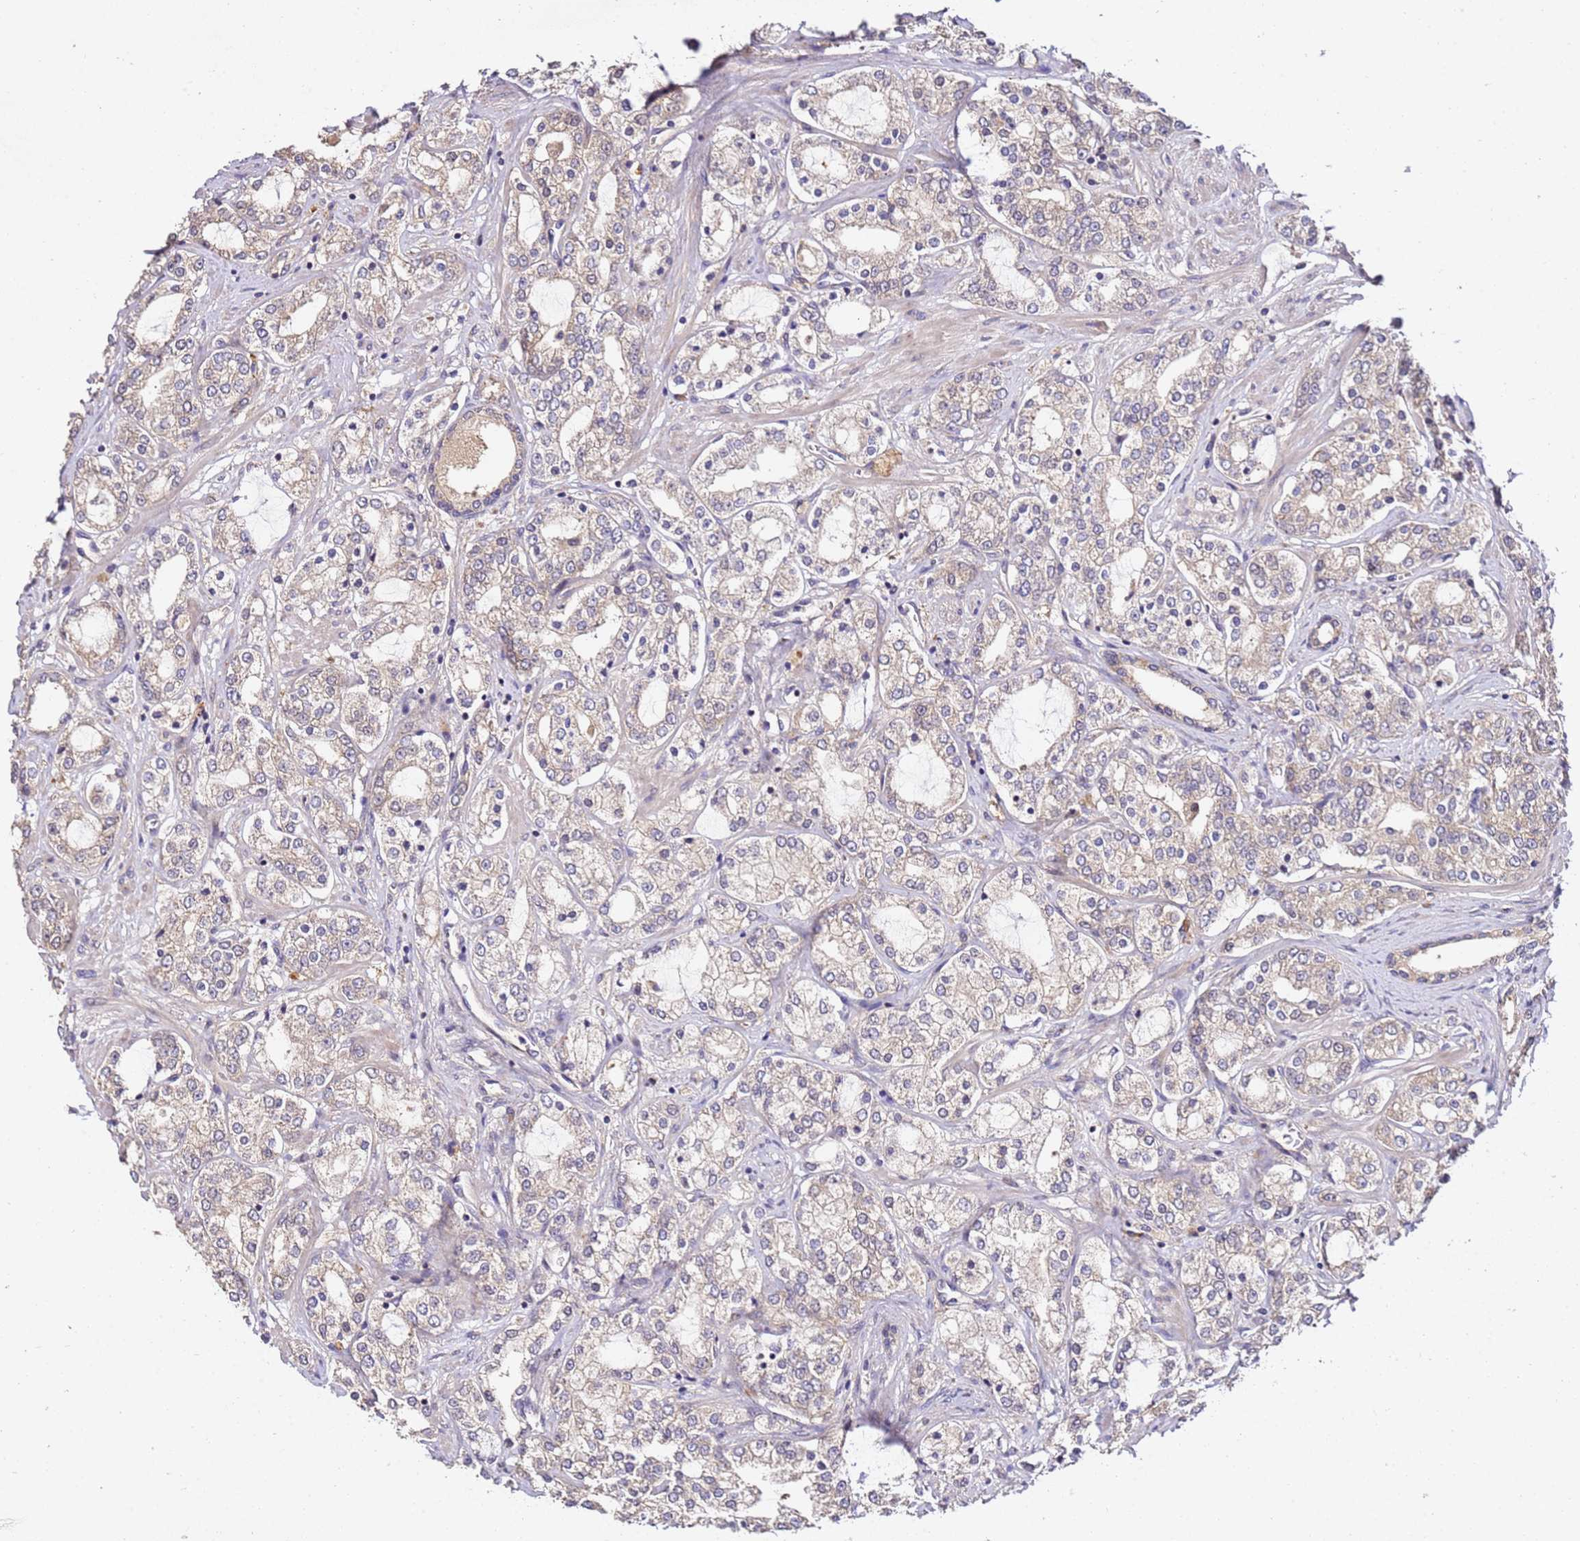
{"staining": {"intensity": "negative", "quantity": "none", "location": "none"}, "tissue": "prostate cancer", "cell_type": "Tumor cells", "image_type": "cancer", "snomed": [{"axis": "morphology", "description": "Adenocarcinoma, High grade"}, {"axis": "topography", "description": "Prostate"}], "caption": "Tumor cells show no significant expression in high-grade adenocarcinoma (prostate). (Brightfield microscopy of DAB (3,3'-diaminobenzidine) IHC at high magnification).", "gene": "DDX27", "patient": {"sex": "male", "age": 64}}